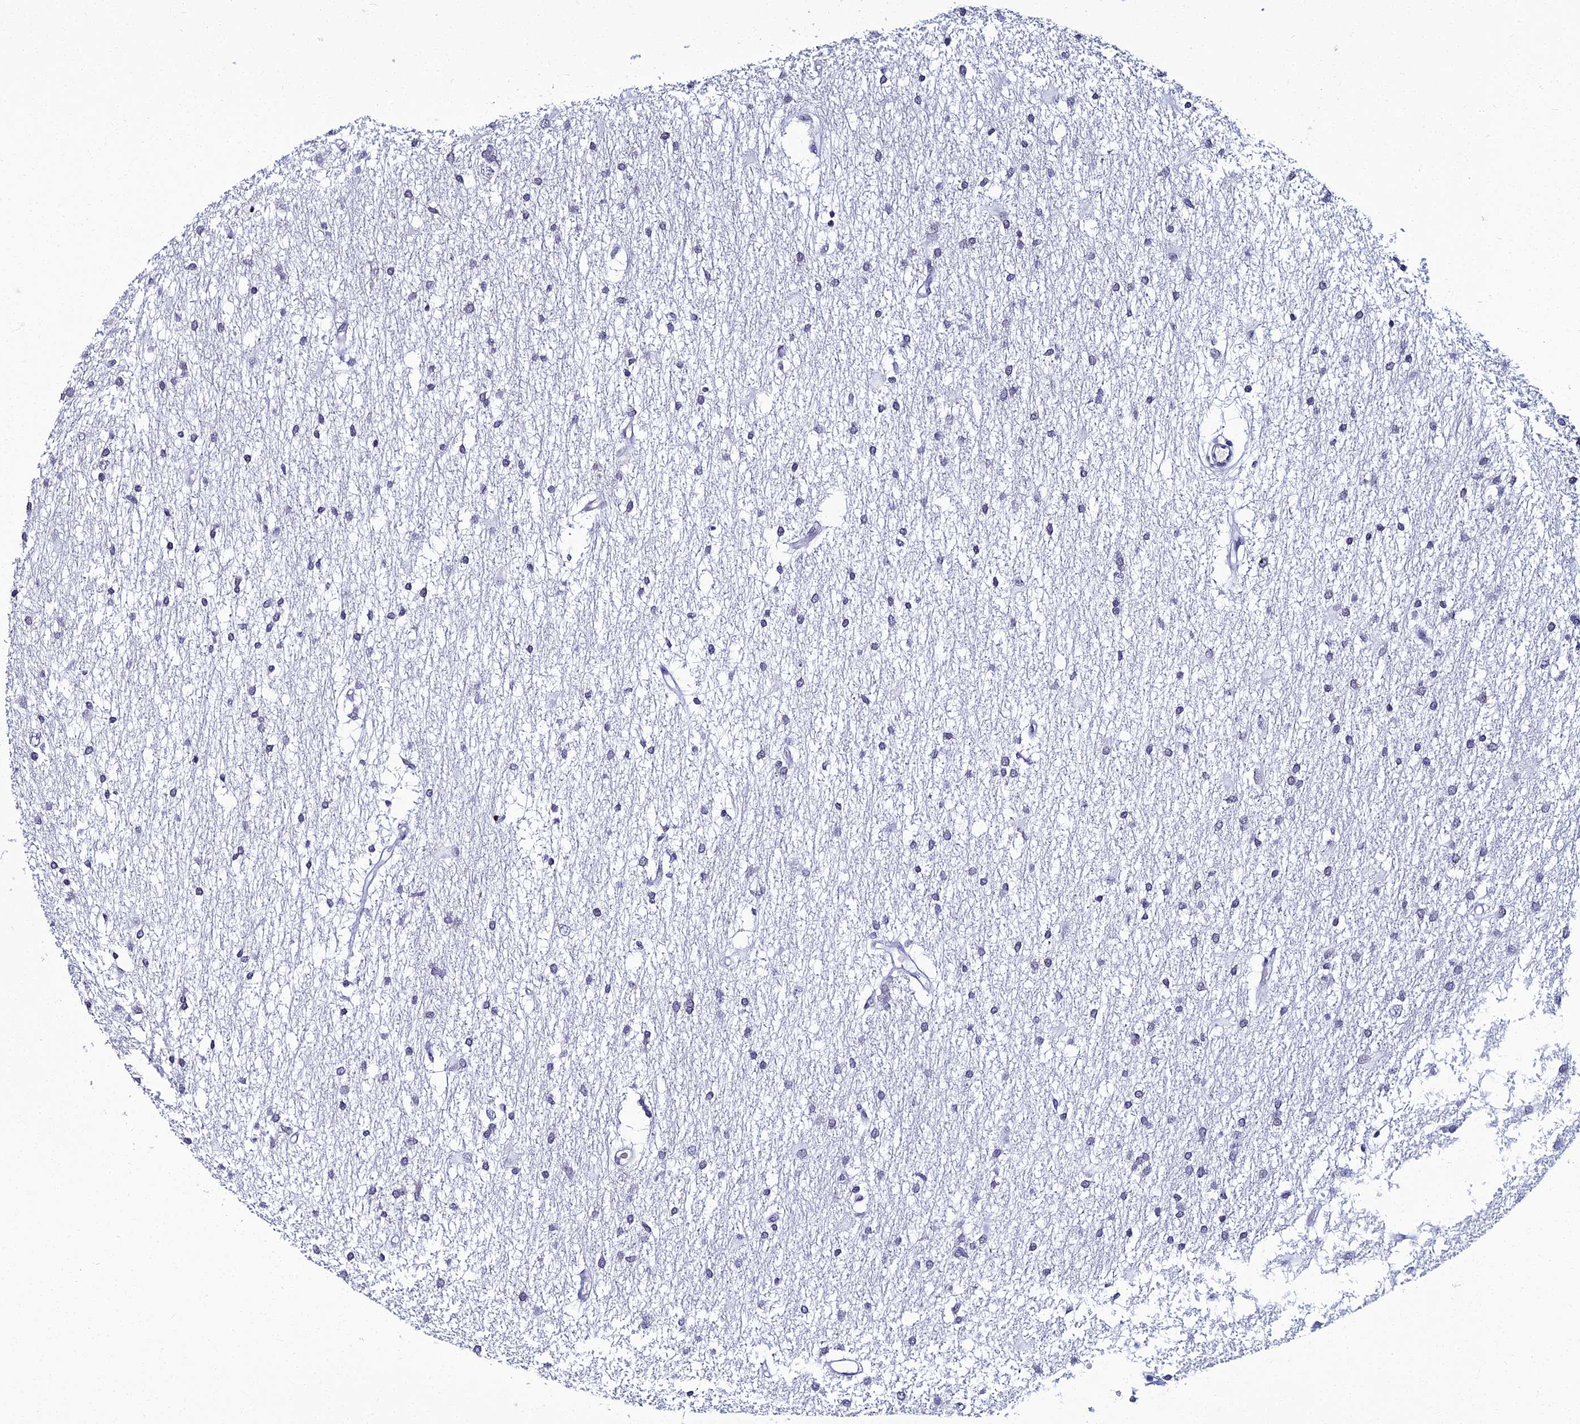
{"staining": {"intensity": "negative", "quantity": "none", "location": "none"}, "tissue": "glioma", "cell_type": "Tumor cells", "image_type": "cancer", "snomed": [{"axis": "morphology", "description": "Glioma, malignant, High grade"}, {"axis": "topography", "description": "Brain"}], "caption": "Immunohistochemistry (IHC) image of neoplastic tissue: human high-grade glioma (malignant) stained with DAB exhibits no significant protein expression in tumor cells.", "gene": "TAF9B", "patient": {"sex": "male", "age": 77}}